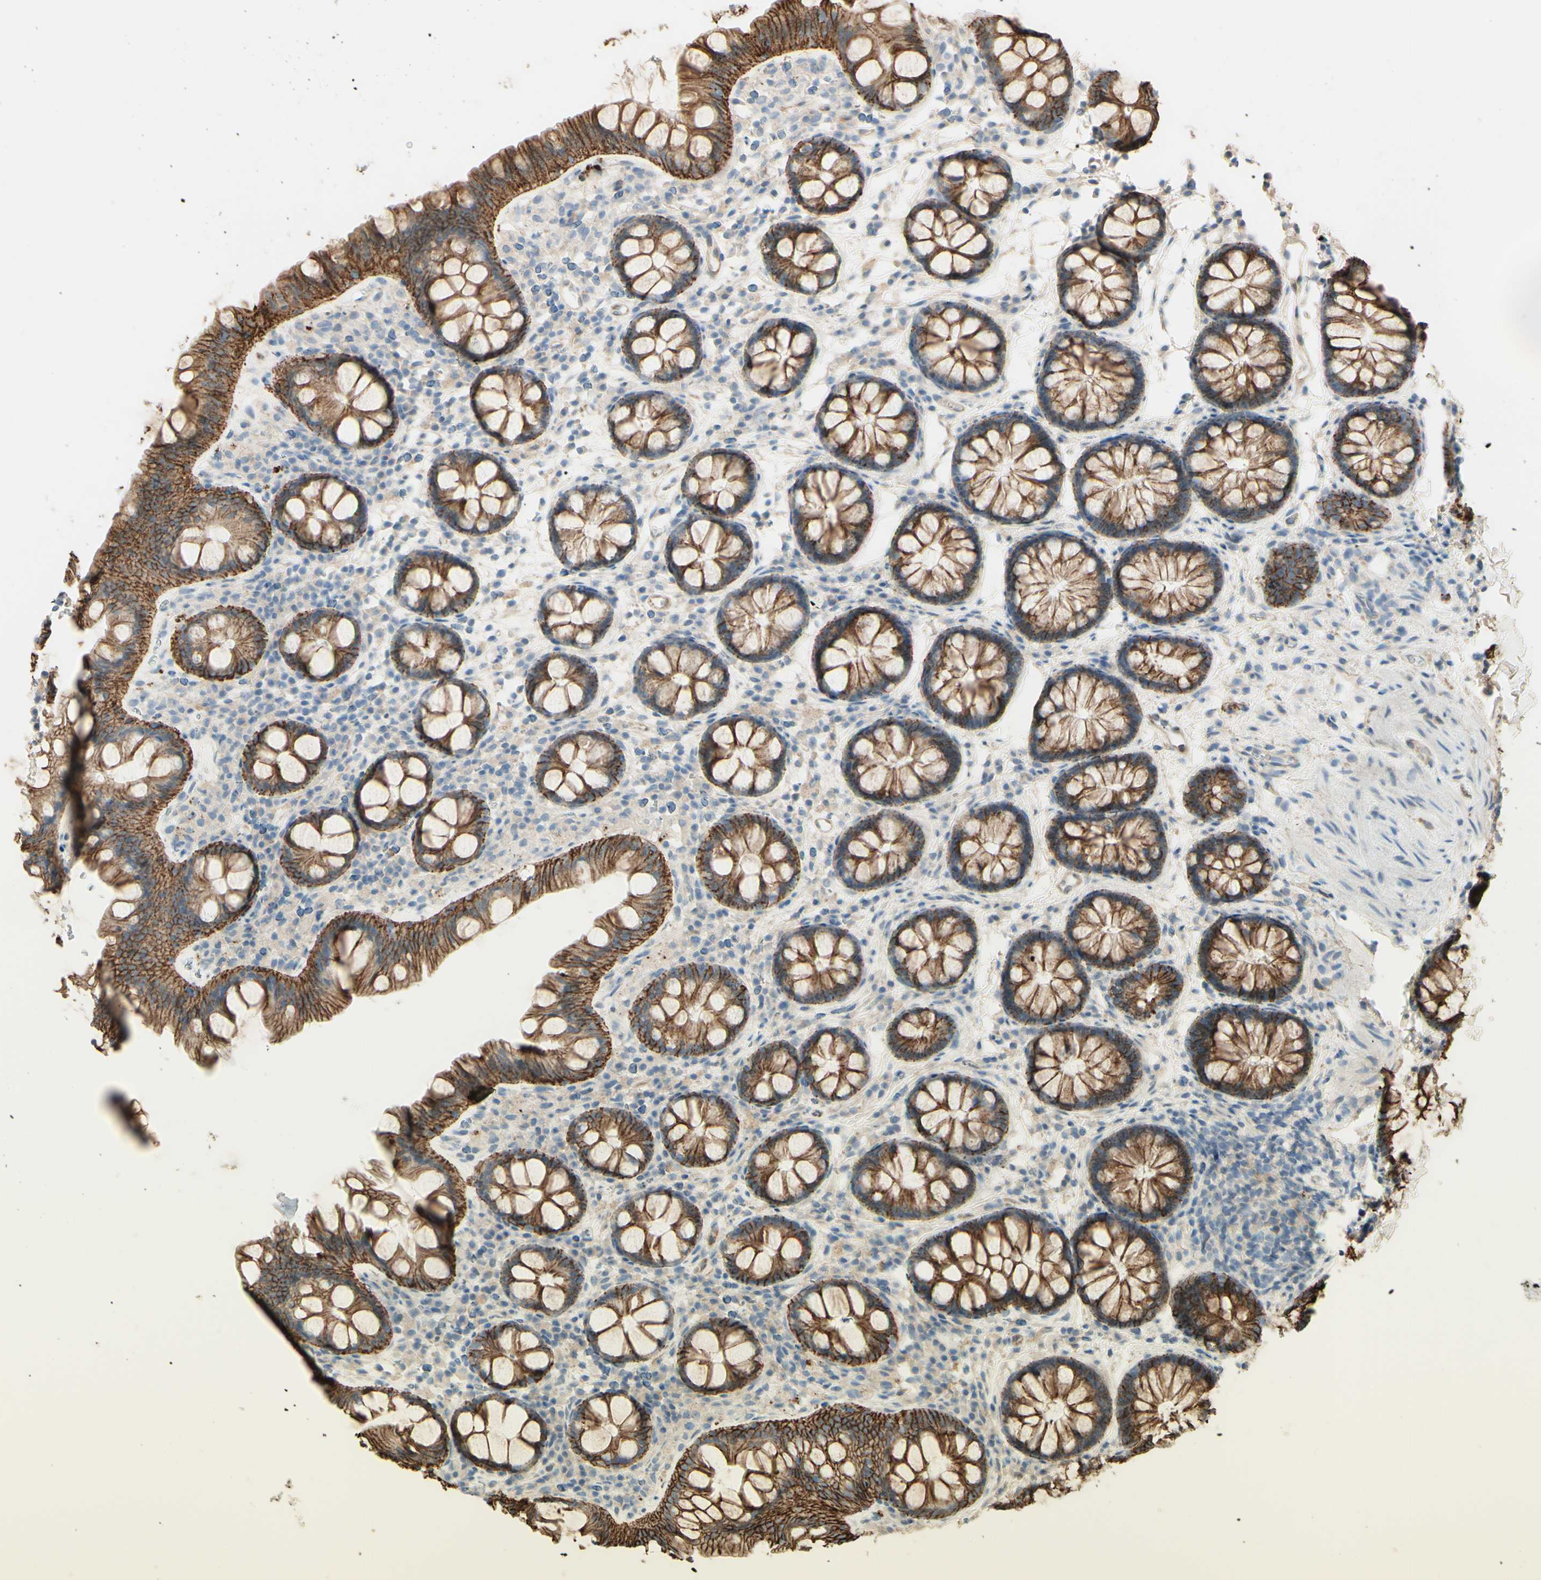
{"staining": {"intensity": "weak", "quantity": ">75%", "location": "cytoplasmic/membranous"}, "tissue": "colon", "cell_type": "Endothelial cells", "image_type": "normal", "snomed": [{"axis": "morphology", "description": "Normal tissue, NOS"}, {"axis": "topography", "description": "Colon"}], "caption": "Colon stained with immunohistochemistry reveals weak cytoplasmic/membranous expression in approximately >75% of endothelial cells.", "gene": "RNF149", "patient": {"sex": "female", "age": 80}}